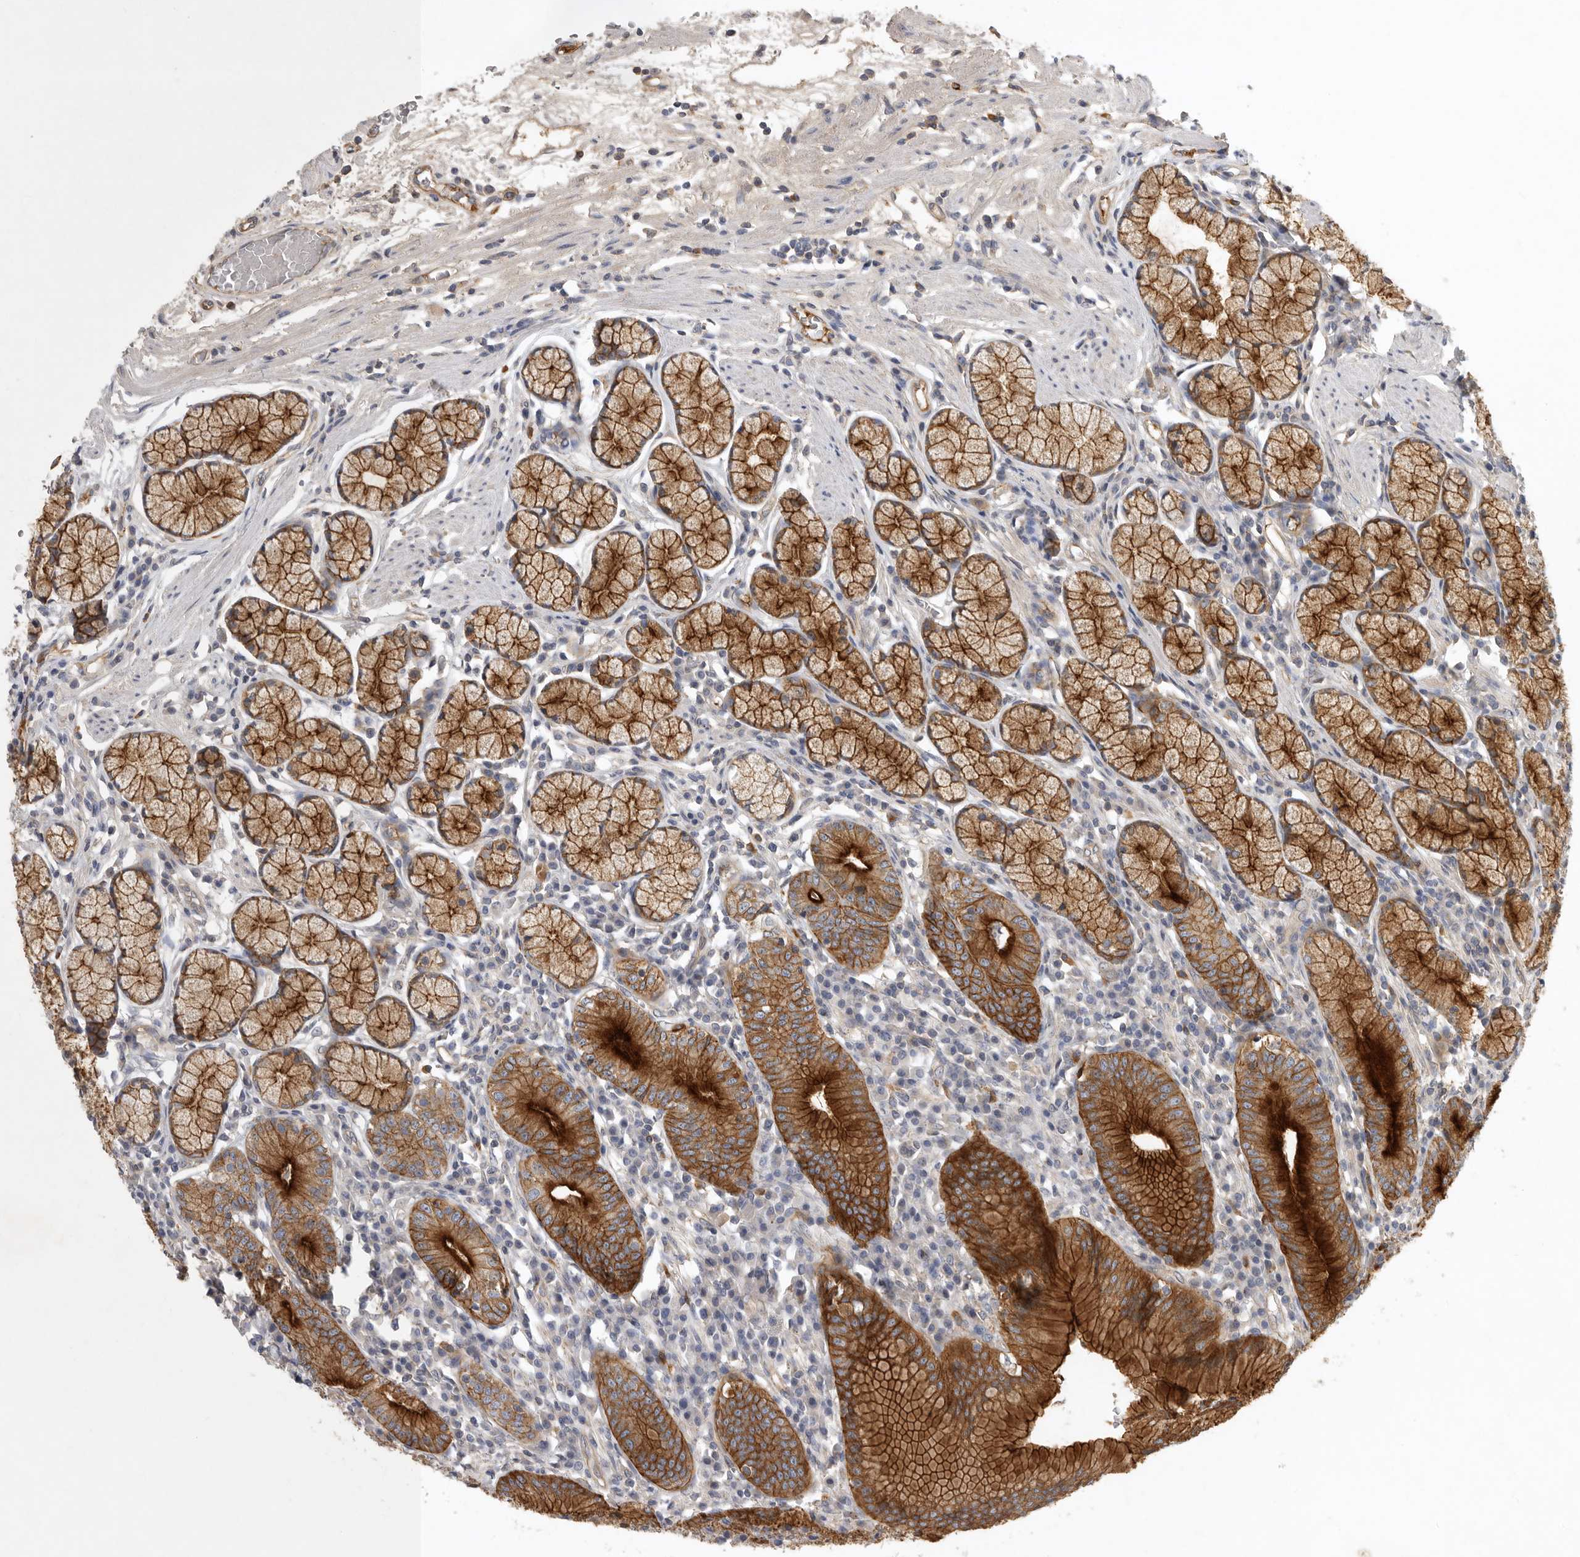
{"staining": {"intensity": "strong", "quantity": "25%-75%", "location": "cytoplasmic/membranous"}, "tissue": "stomach", "cell_type": "Glandular cells", "image_type": "normal", "snomed": [{"axis": "morphology", "description": "Normal tissue, NOS"}, {"axis": "topography", "description": "Stomach"}], "caption": "IHC of unremarkable stomach reveals high levels of strong cytoplasmic/membranous staining in about 25%-75% of glandular cells.", "gene": "MLPH", "patient": {"sex": "male", "age": 55}}